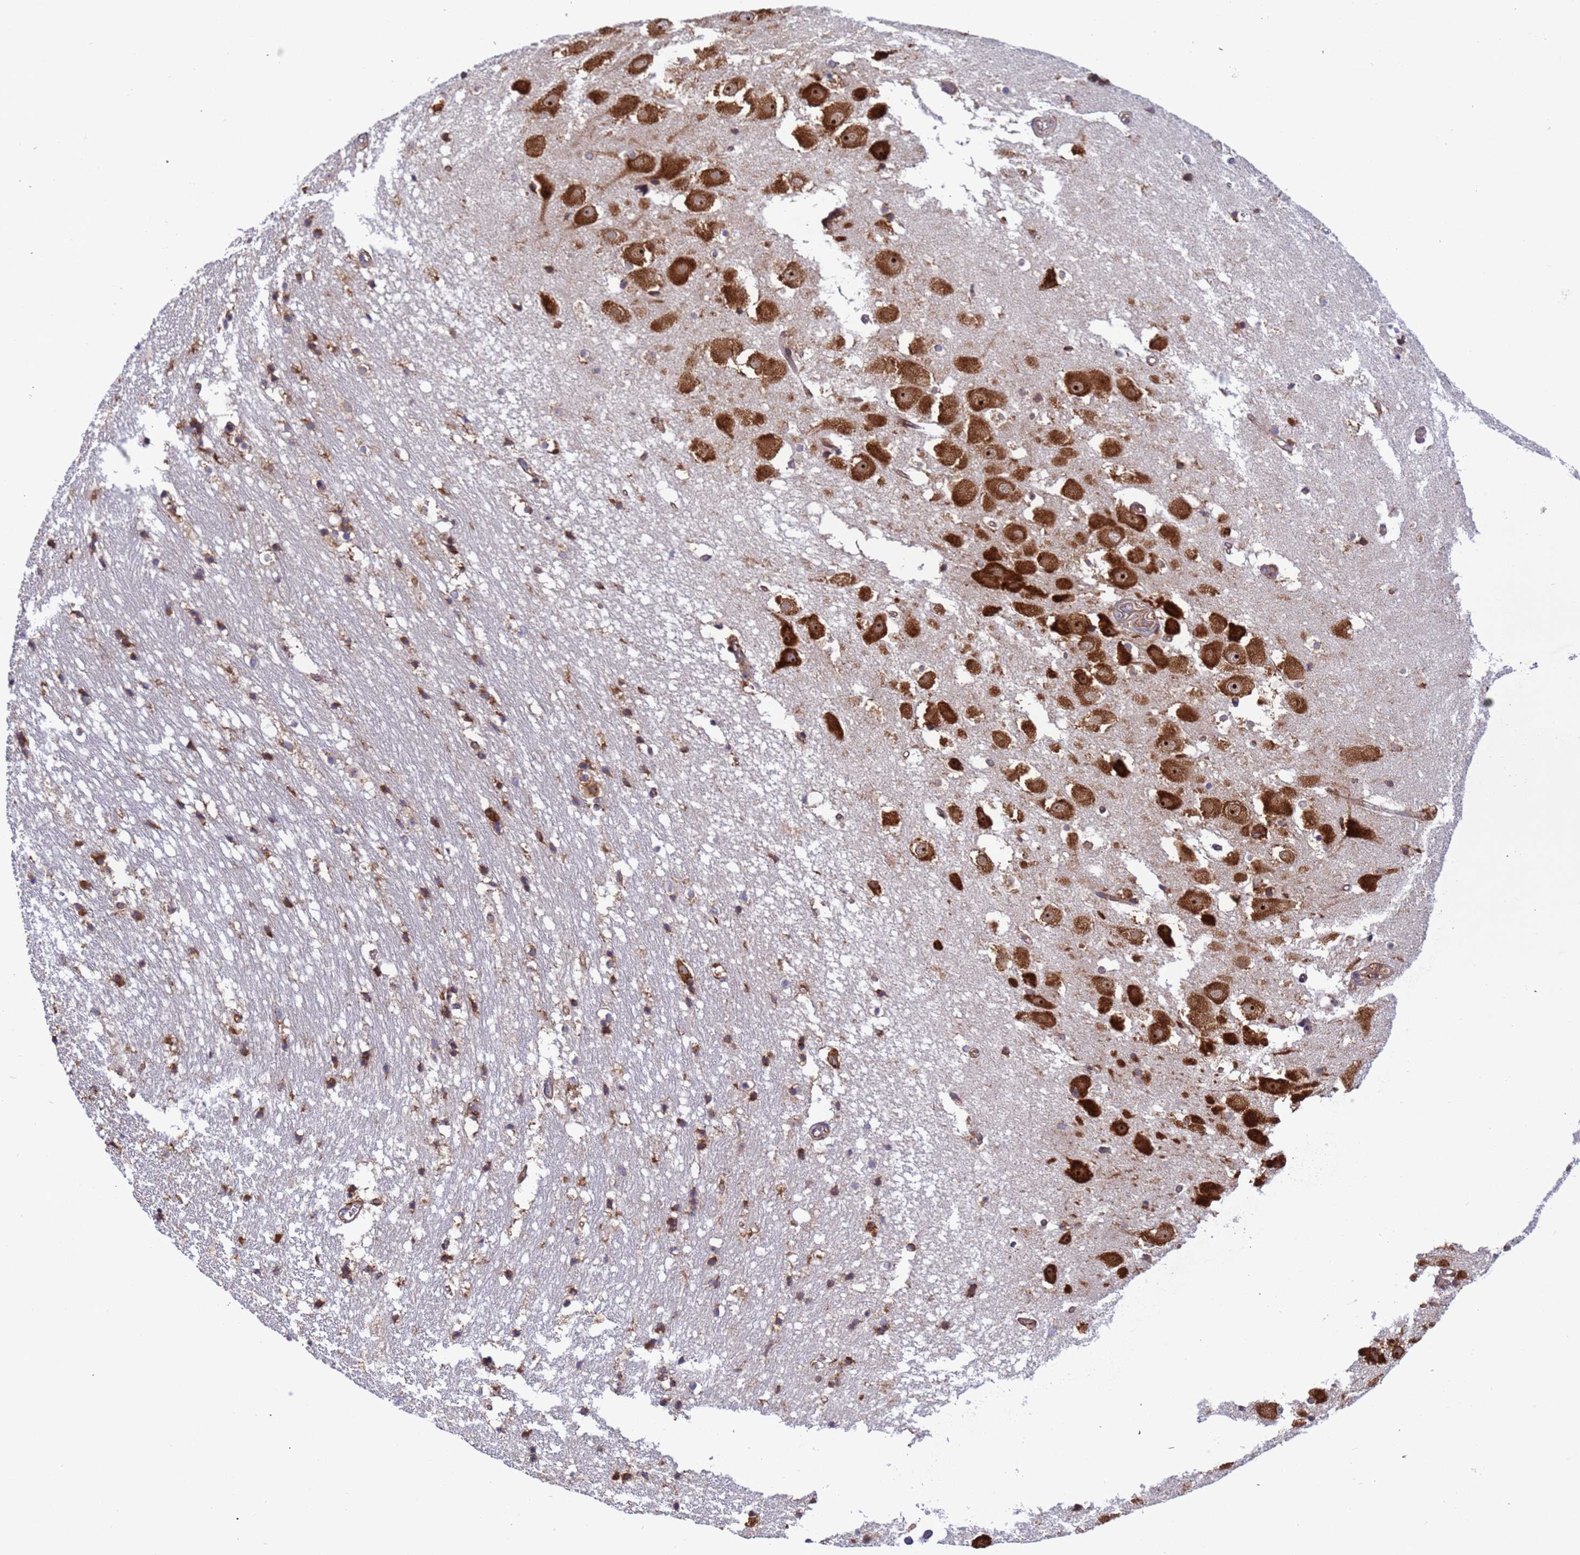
{"staining": {"intensity": "strong", "quantity": "25%-75%", "location": "cytoplasmic/membranous,nuclear"}, "tissue": "hippocampus", "cell_type": "Glial cells", "image_type": "normal", "snomed": [{"axis": "morphology", "description": "Normal tissue, NOS"}, {"axis": "topography", "description": "Hippocampus"}], "caption": "Immunohistochemistry (DAB (3,3'-diaminobenzidine)) staining of normal human hippocampus demonstrates strong cytoplasmic/membranous,nuclear protein staining in approximately 25%-75% of glial cells. (DAB IHC with brightfield microscopy, high magnification).", "gene": "RPL36", "patient": {"sex": "female", "age": 52}}